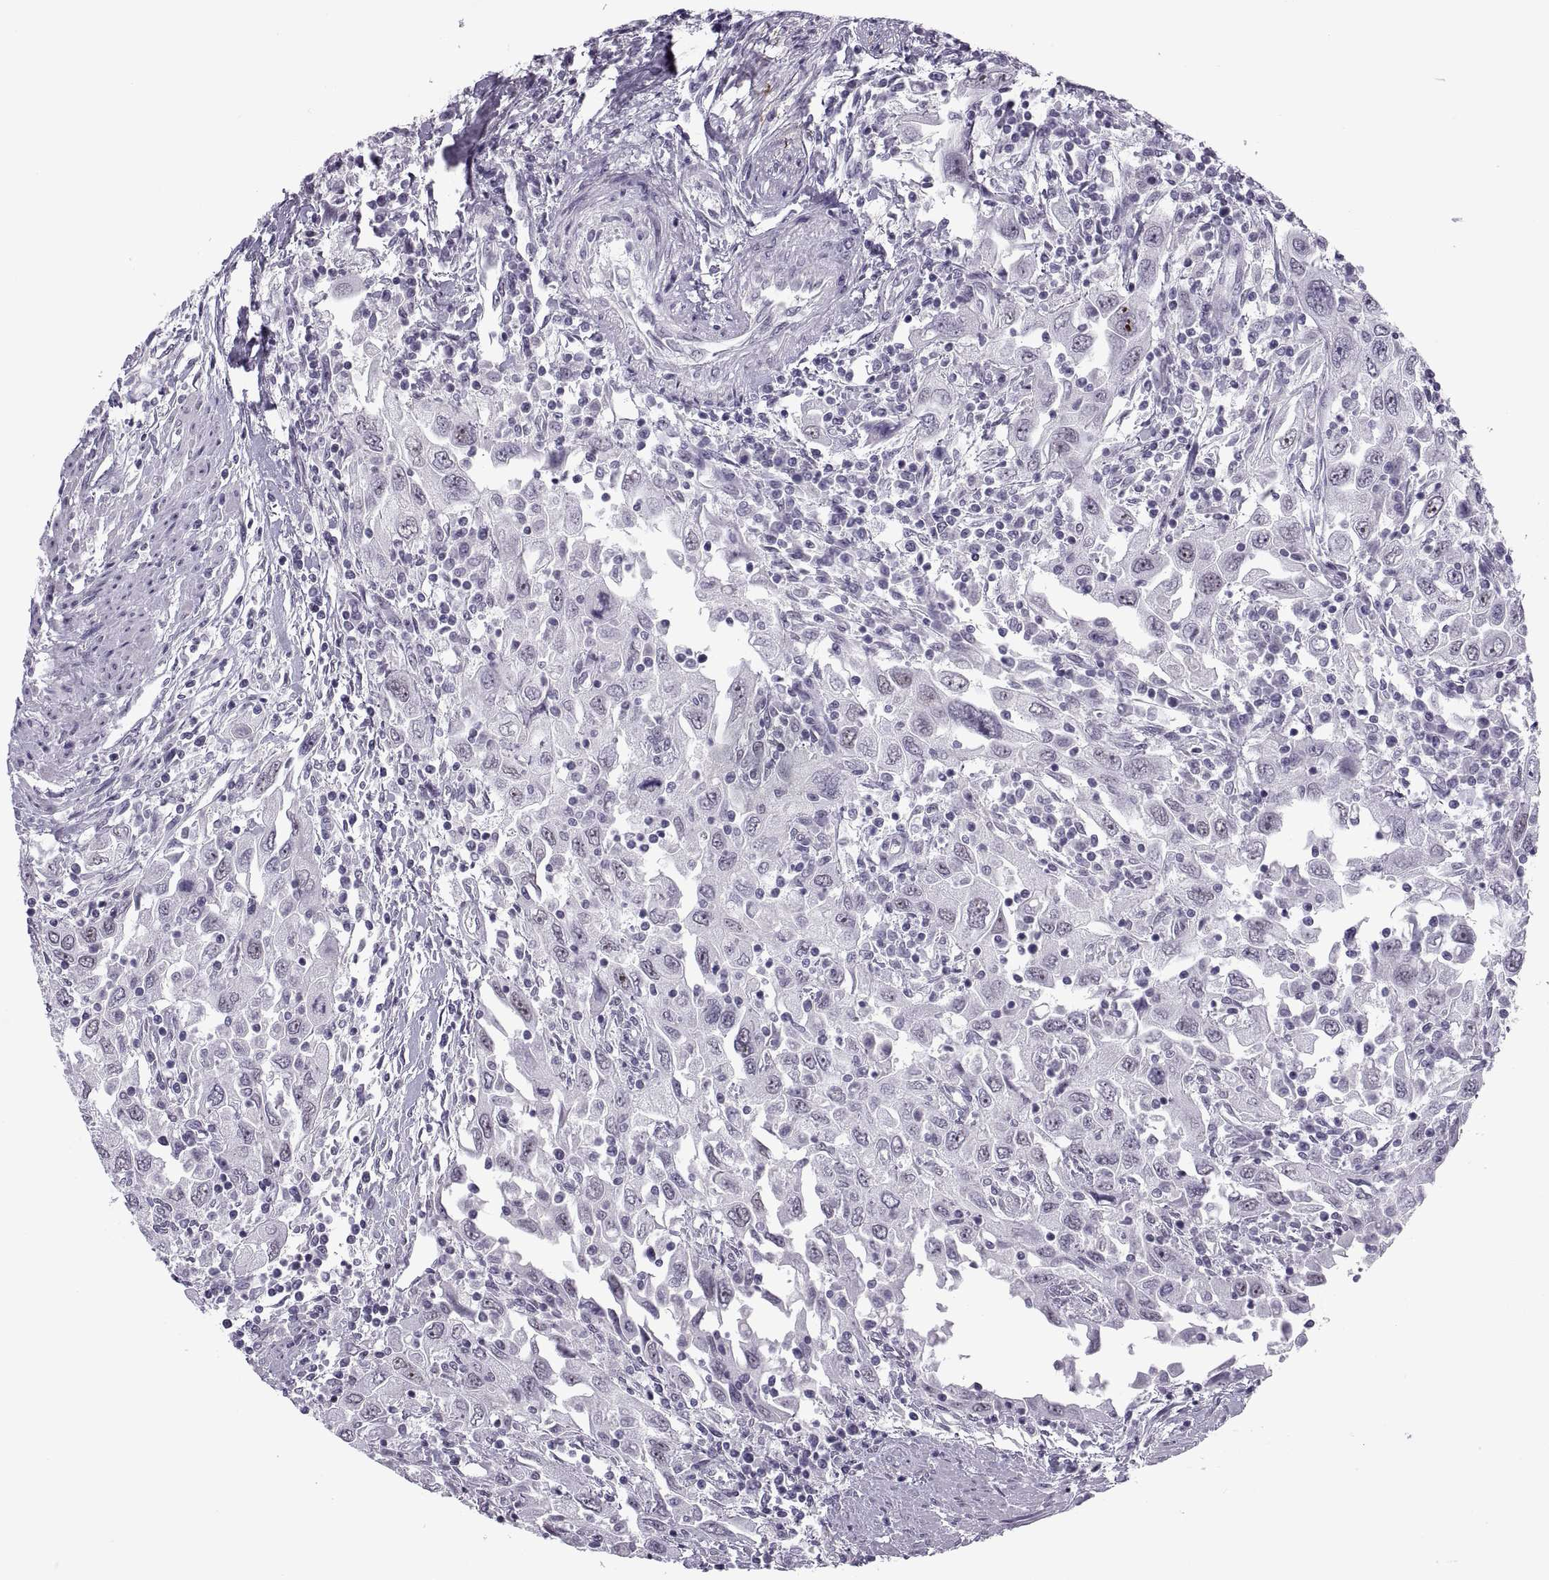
{"staining": {"intensity": "negative", "quantity": "none", "location": "none"}, "tissue": "urothelial cancer", "cell_type": "Tumor cells", "image_type": "cancer", "snomed": [{"axis": "morphology", "description": "Urothelial carcinoma, High grade"}, {"axis": "topography", "description": "Urinary bladder"}], "caption": "Image shows no protein positivity in tumor cells of urothelial cancer tissue.", "gene": "TBC1D3G", "patient": {"sex": "male", "age": 76}}